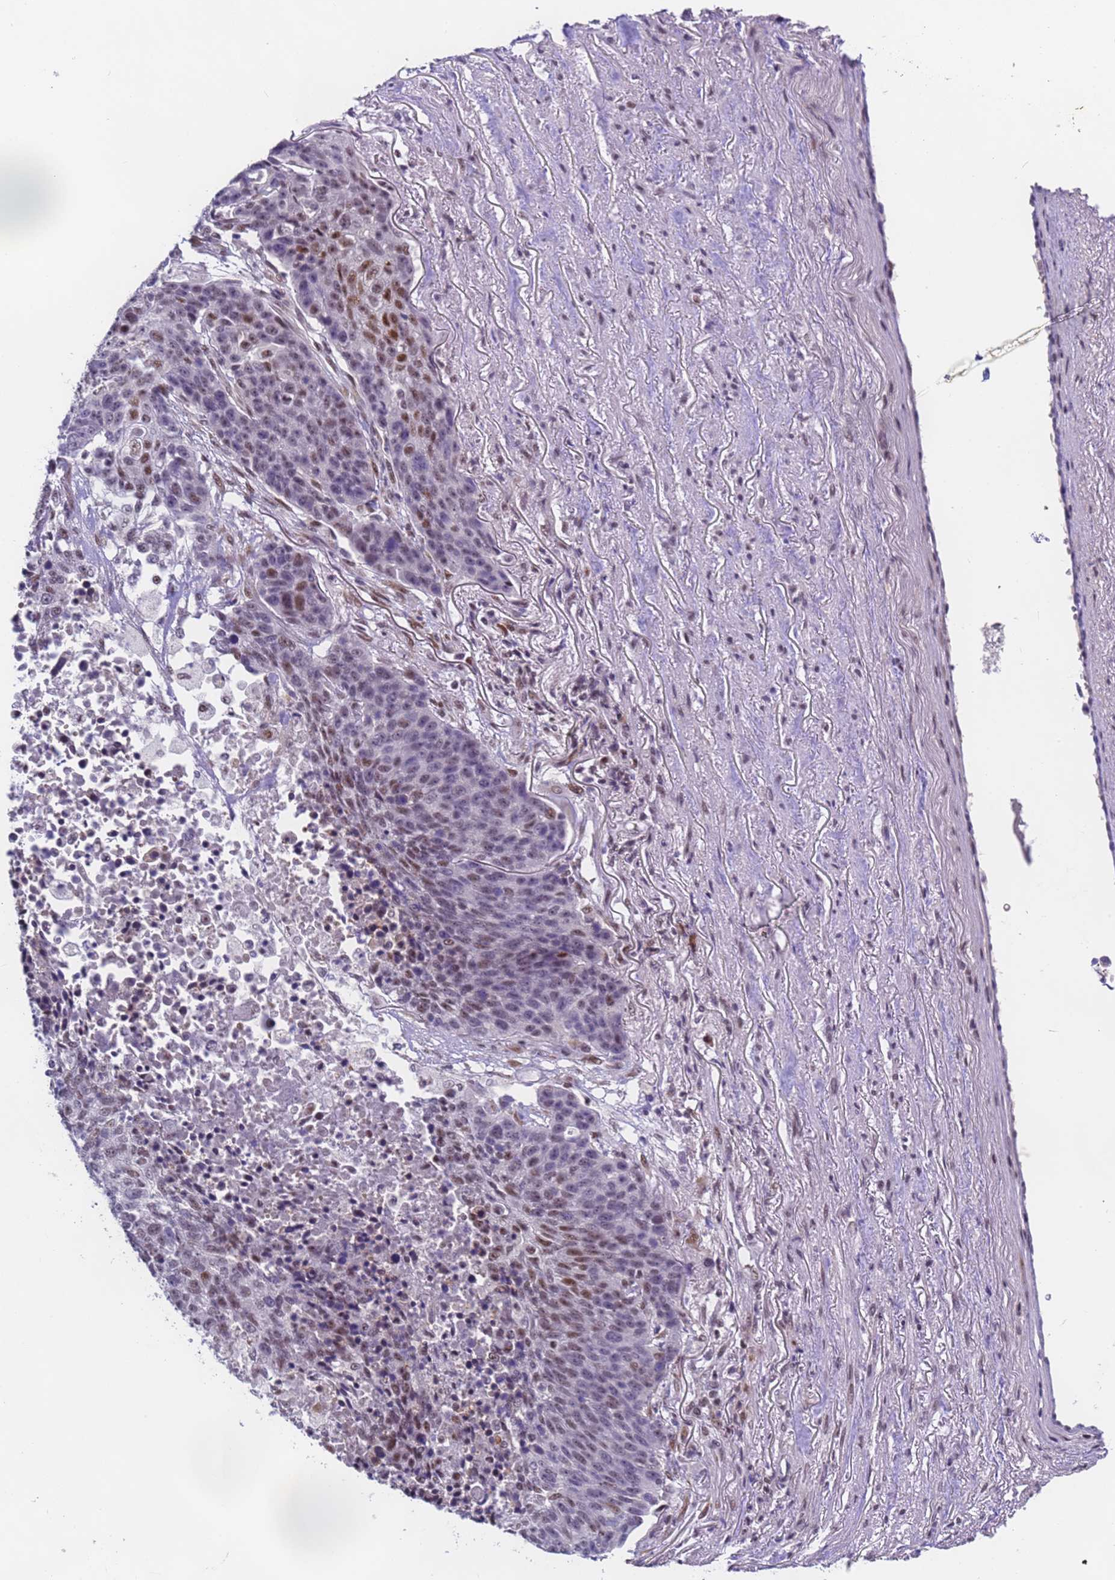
{"staining": {"intensity": "moderate", "quantity": "25%-75%", "location": "nuclear"}, "tissue": "lung cancer", "cell_type": "Tumor cells", "image_type": "cancer", "snomed": [{"axis": "morphology", "description": "Normal tissue, NOS"}, {"axis": "morphology", "description": "Squamous cell carcinoma, NOS"}, {"axis": "topography", "description": "Lymph node"}, {"axis": "topography", "description": "Lung"}], "caption": "Lung cancer tissue exhibits moderate nuclear expression in about 25%-75% of tumor cells, visualized by immunohistochemistry.", "gene": "FNBP4", "patient": {"sex": "male", "age": 66}}